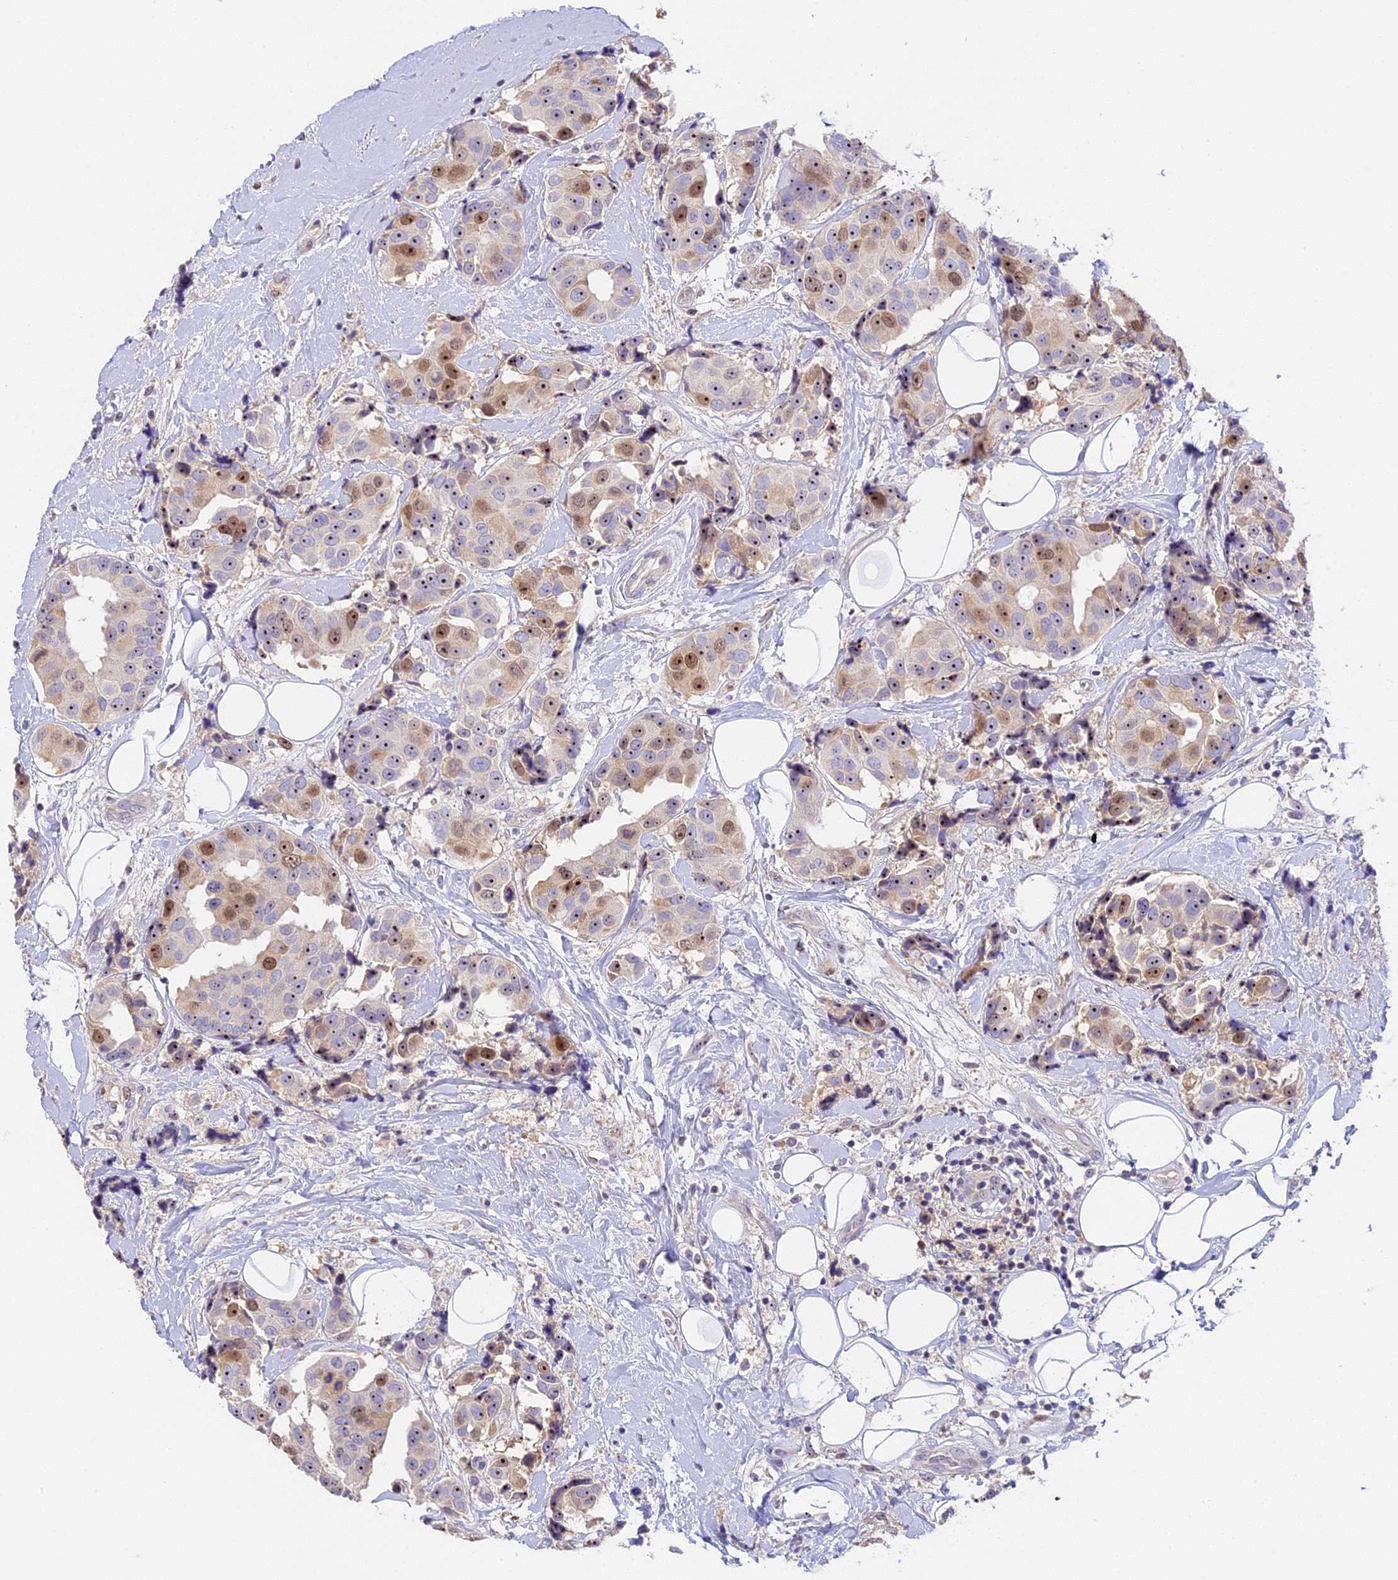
{"staining": {"intensity": "moderate", "quantity": ">75%", "location": "nuclear"}, "tissue": "breast cancer", "cell_type": "Tumor cells", "image_type": "cancer", "snomed": [{"axis": "morphology", "description": "Normal tissue, NOS"}, {"axis": "morphology", "description": "Duct carcinoma"}, {"axis": "topography", "description": "Breast"}], "caption": "Immunohistochemical staining of human breast cancer (invasive ductal carcinoma) shows moderate nuclear protein positivity in approximately >75% of tumor cells.", "gene": "RAD51", "patient": {"sex": "female", "age": 39}}